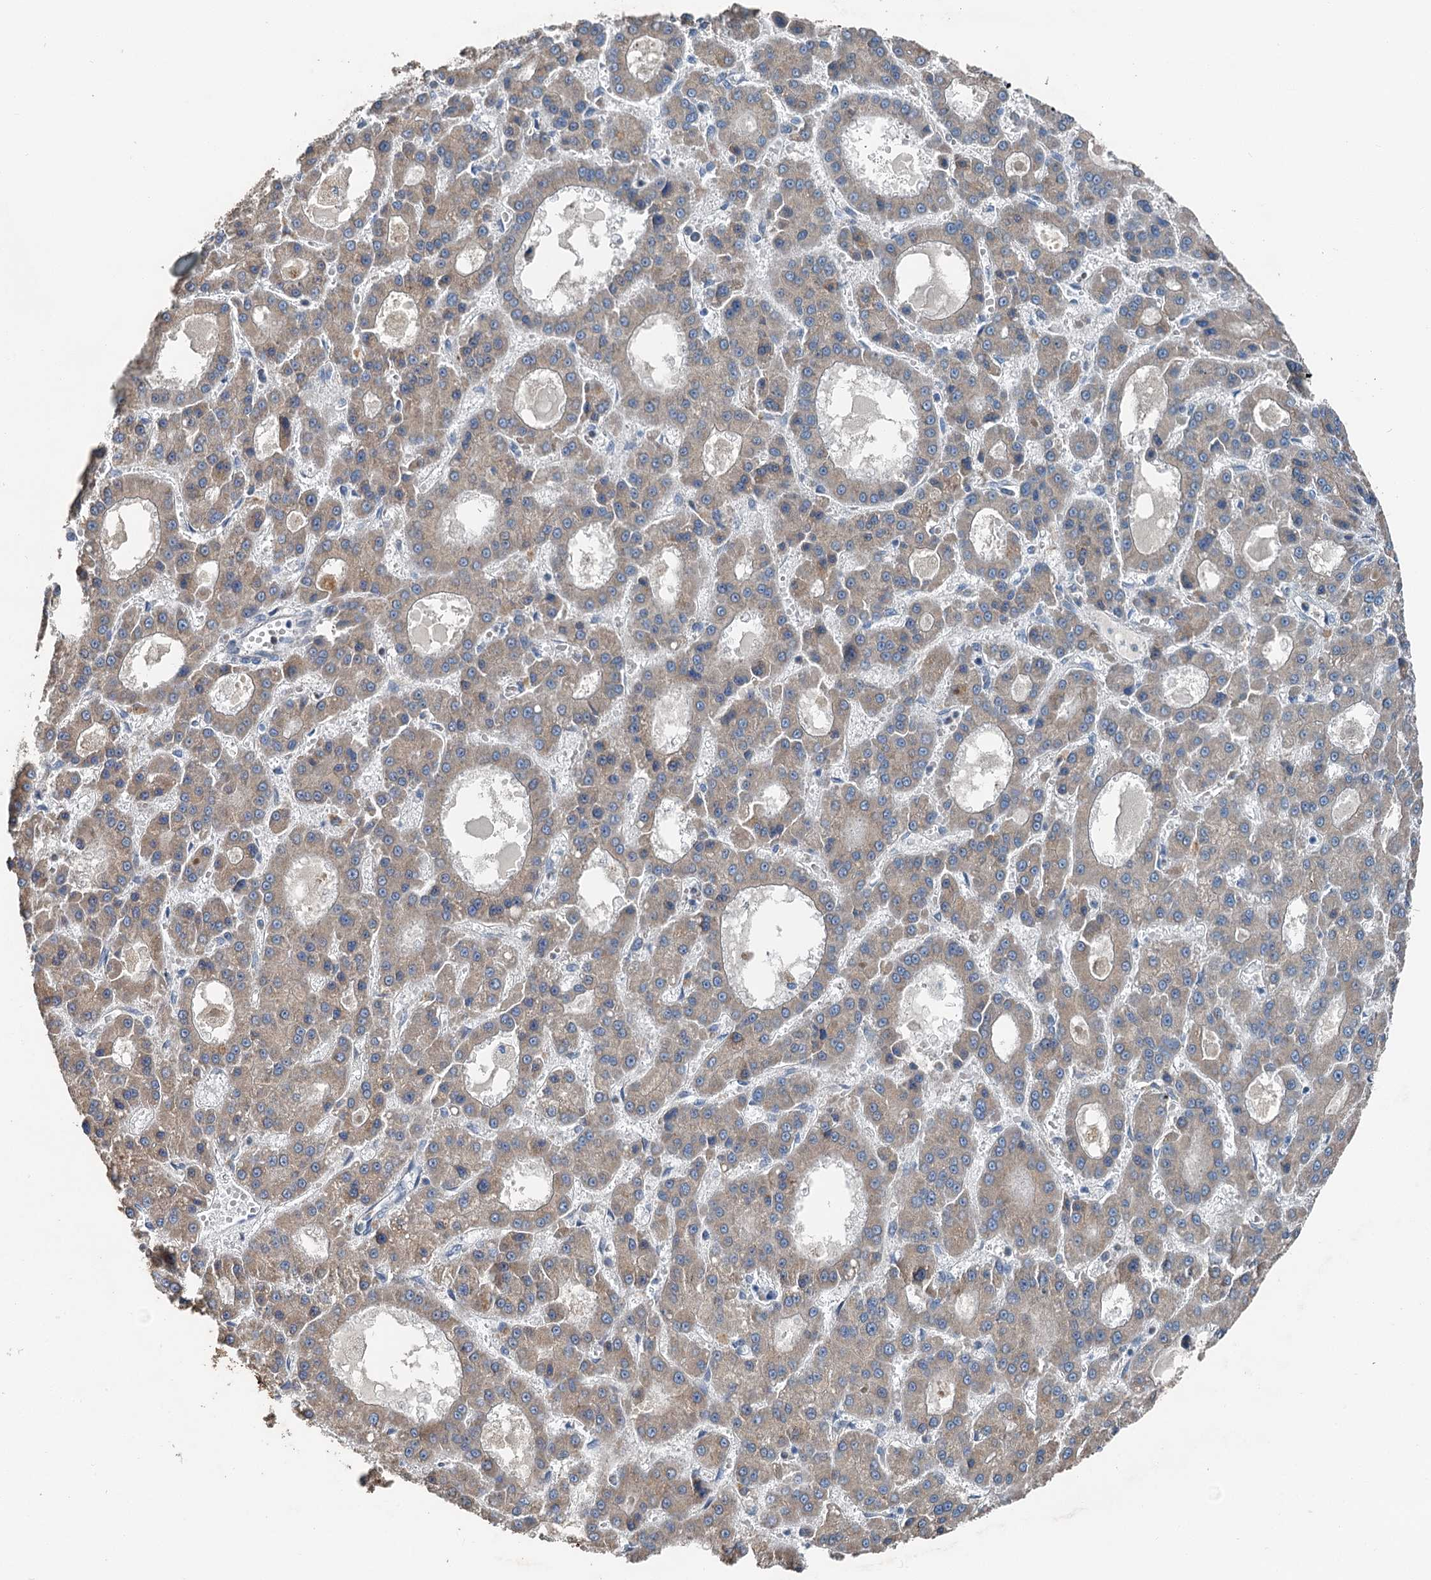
{"staining": {"intensity": "weak", "quantity": ">75%", "location": "cytoplasmic/membranous"}, "tissue": "liver cancer", "cell_type": "Tumor cells", "image_type": "cancer", "snomed": [{"axis": "morphology", "description": "Carcinoma, Hepatocellular, NOS"}, {"axis": "topography", "description": "Liver"}], "caption": "High-magnification brightfield microscopy of hepatocellular carcinoma (liver) stained with DAB (3,3'-diaminobenzidine) (brown) and counterstained with hematoxylin (blue). tumor cells exhibit weak cytoplasmic/membranous staining is appreciated in about>75% of cells.", "gene": "C6orf120", "patient": {"sex": "male", "age": 70}}